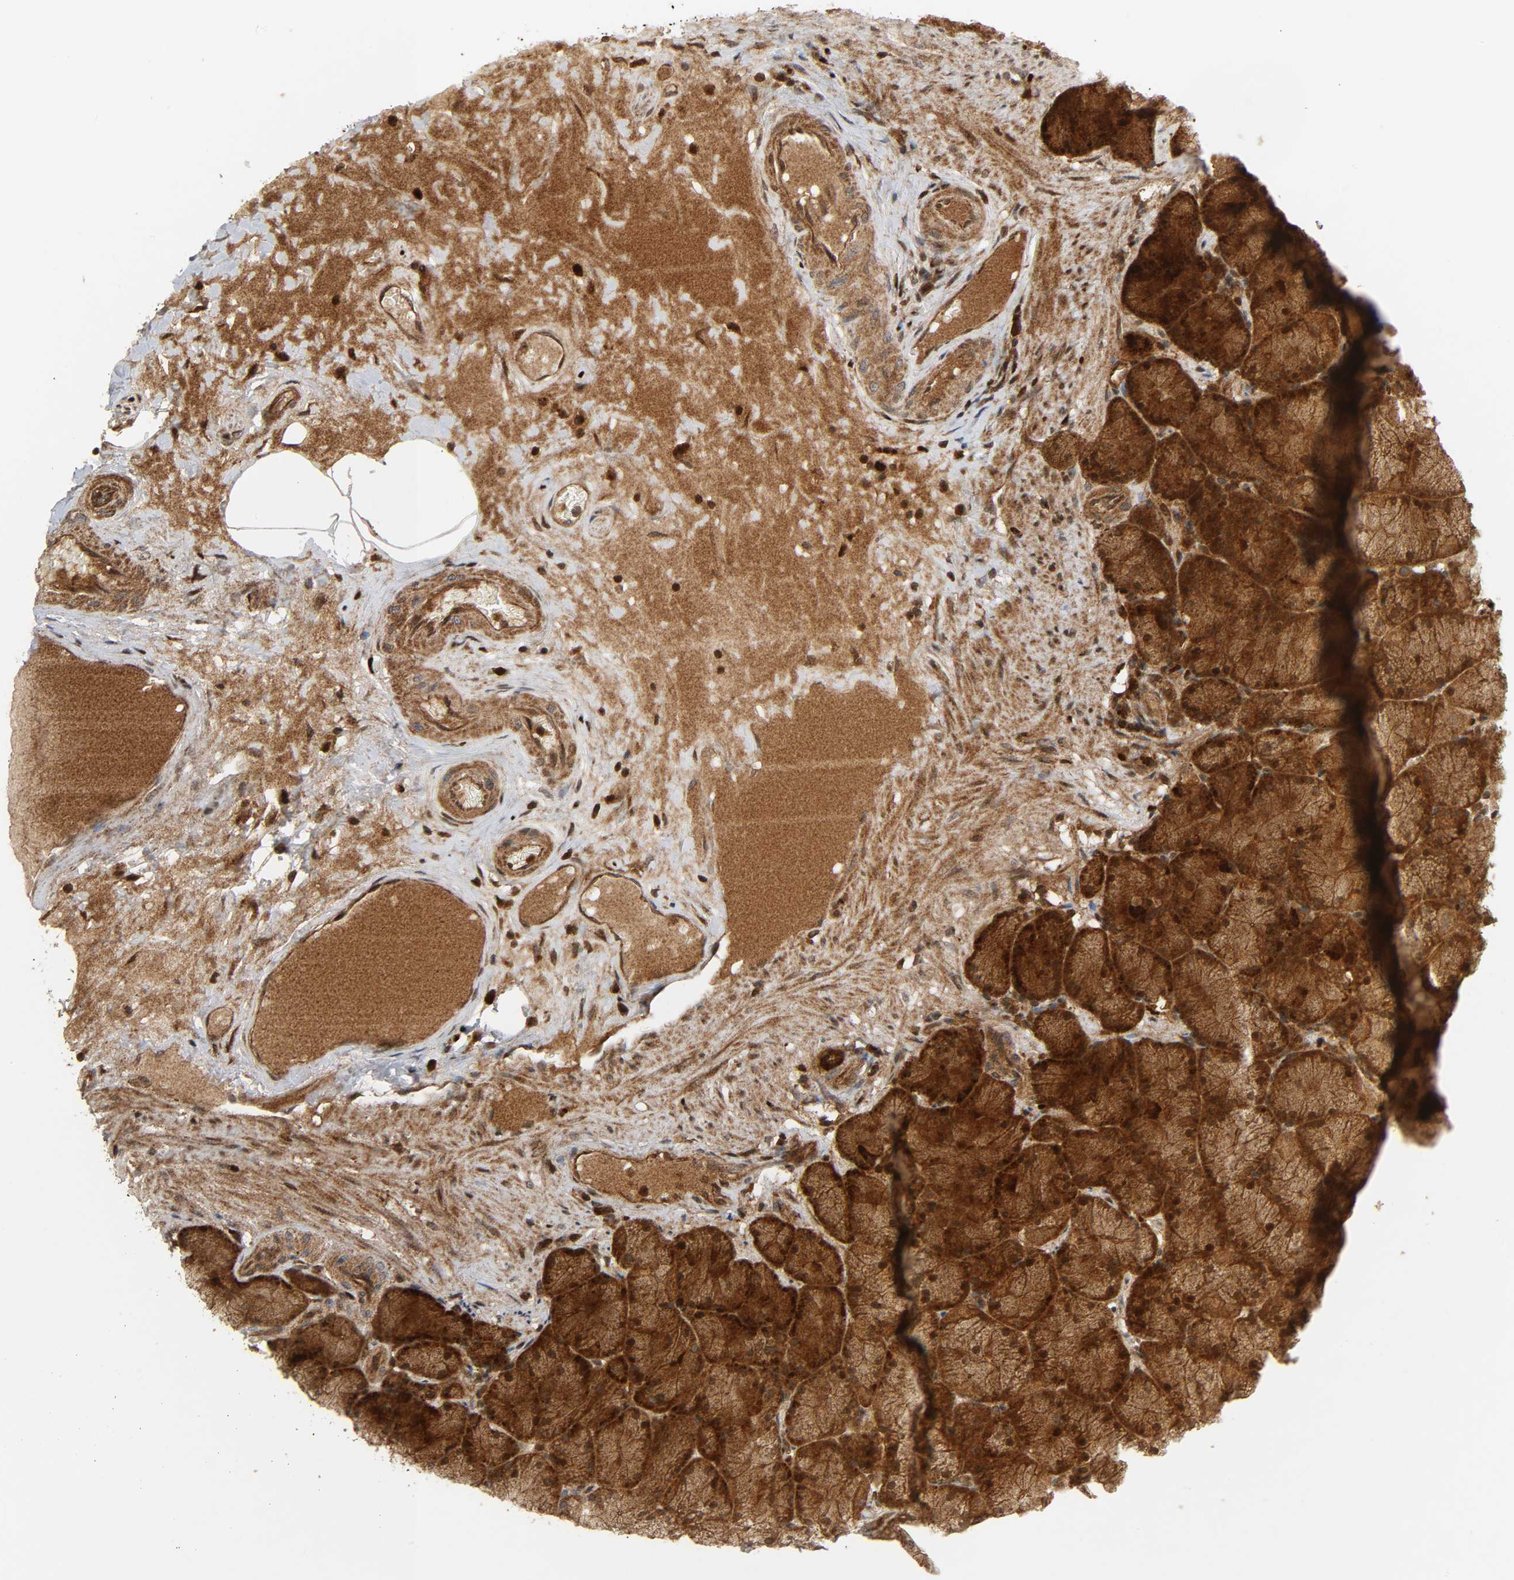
{"staining": {"intensity": "strong", "quantity": ">75%", "location": "cytoplasmic/membranous"}, "tissue": "stomach", "cell_type": "Glandular cells", "image_type": "normal", "snomed": [{"axis": "morphology", "description": "Normal tissue, NOS"}, {"axis": "topography", "description": "Stomach, upper"}], "caption": "High-magnification brightfield microscopy of unremarkable stomach stained with DAB (brown) and counterstained with hematoxylin (blue). glandular cells exhibit strong cytoplasmic/membranous positivity is appreciated in about>75% of cells.", "gene": "CHUK", "patient": {"sex": "female", "age": 56}}